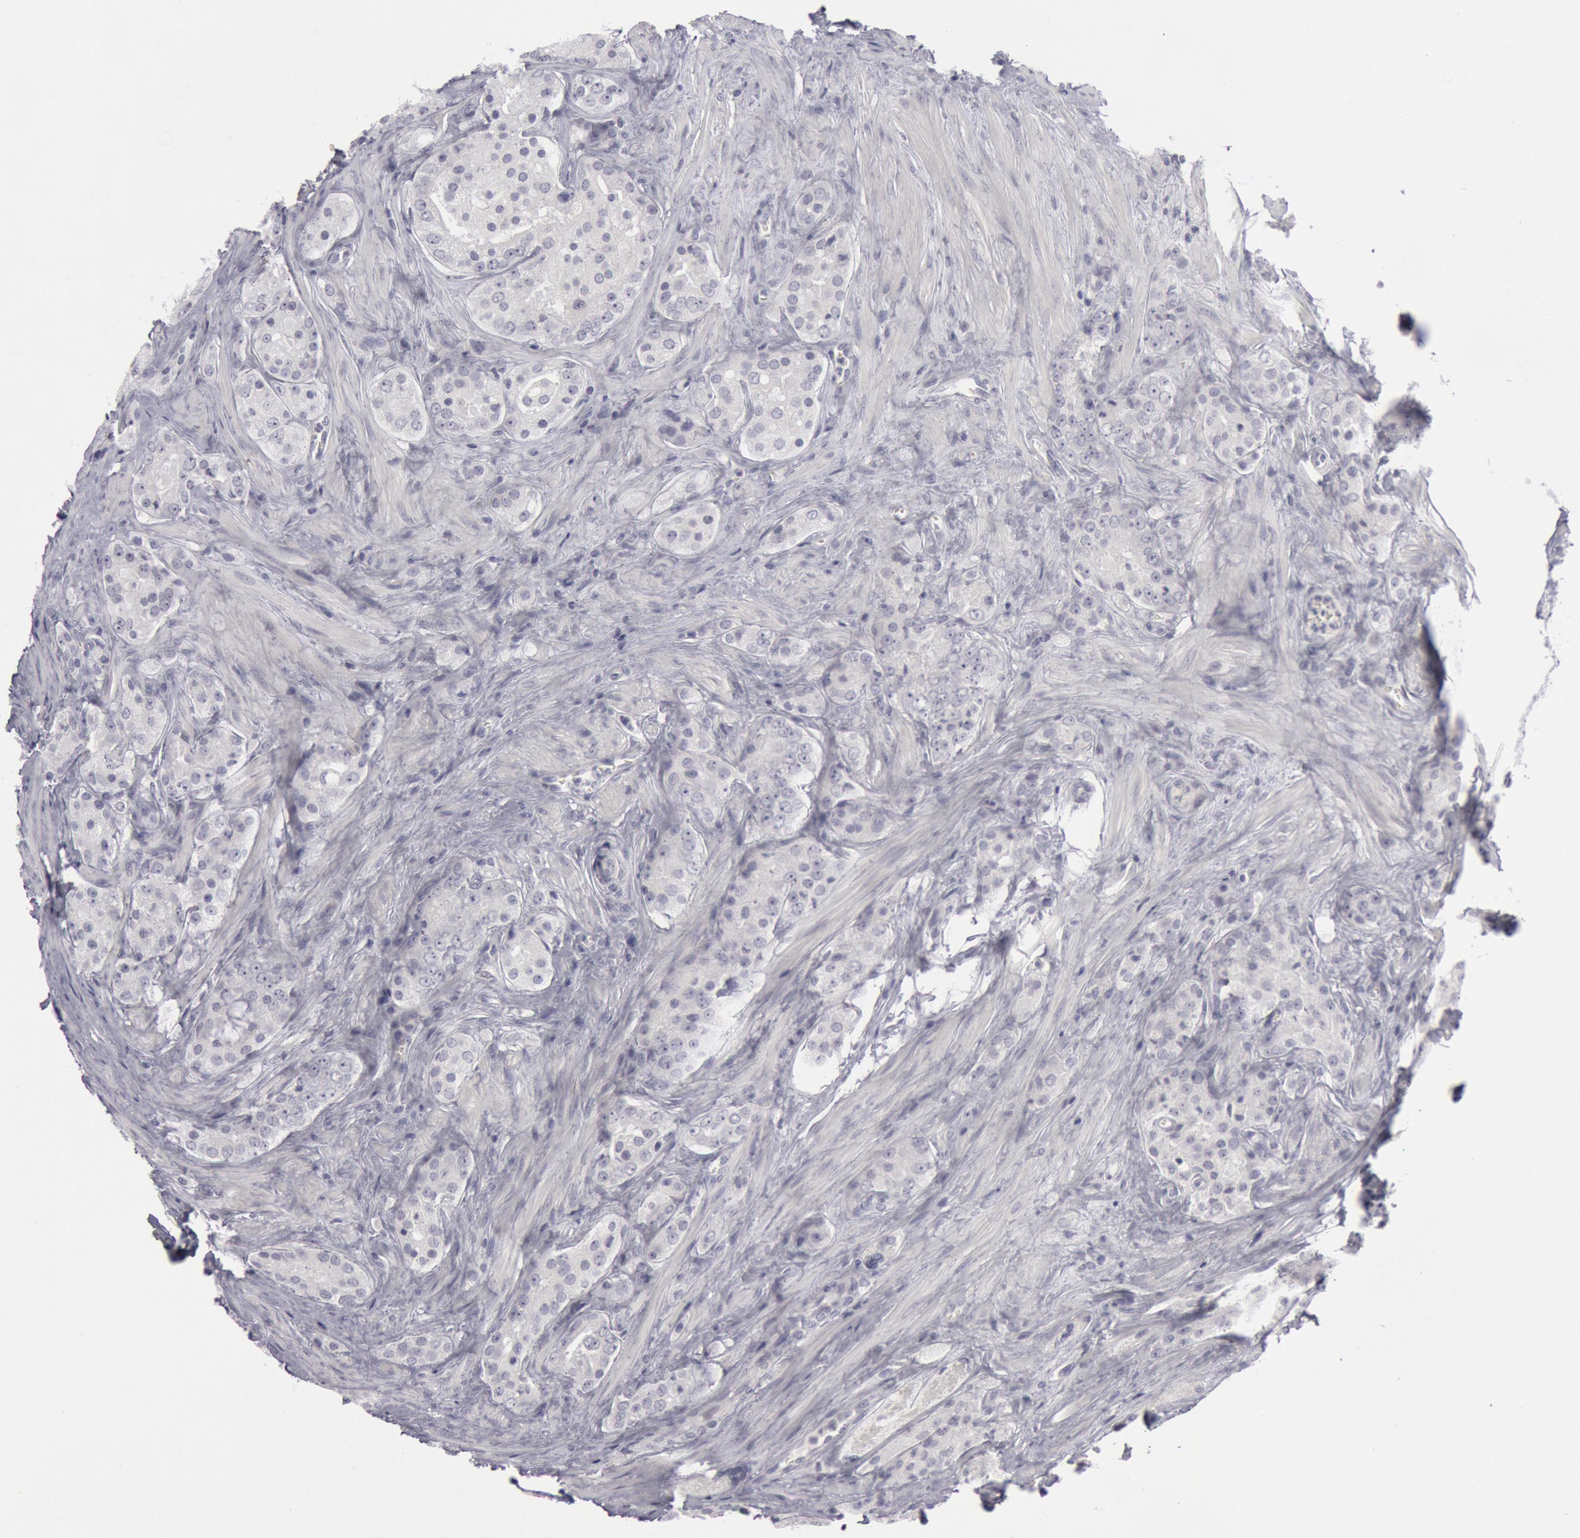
{"staining": {"intensity": "negative", "quantity": "none", "location": "none"}, "tissue": "prostate cancer", "cell_type": "Tumor cells", "image_type": "cancer", "snomed": [{"axis": "morphology", "description": "Adenocarcinoma, Medium grade"}, {"axis": "topography", "description": "Prostate"}], "caption": "This is an IHC histopathology image of prostate medium-grade adenocarcinoma. There is no expression in tumor cells.", "gene": "KRT16", "patient": {"sex": "male", "age": 60}}